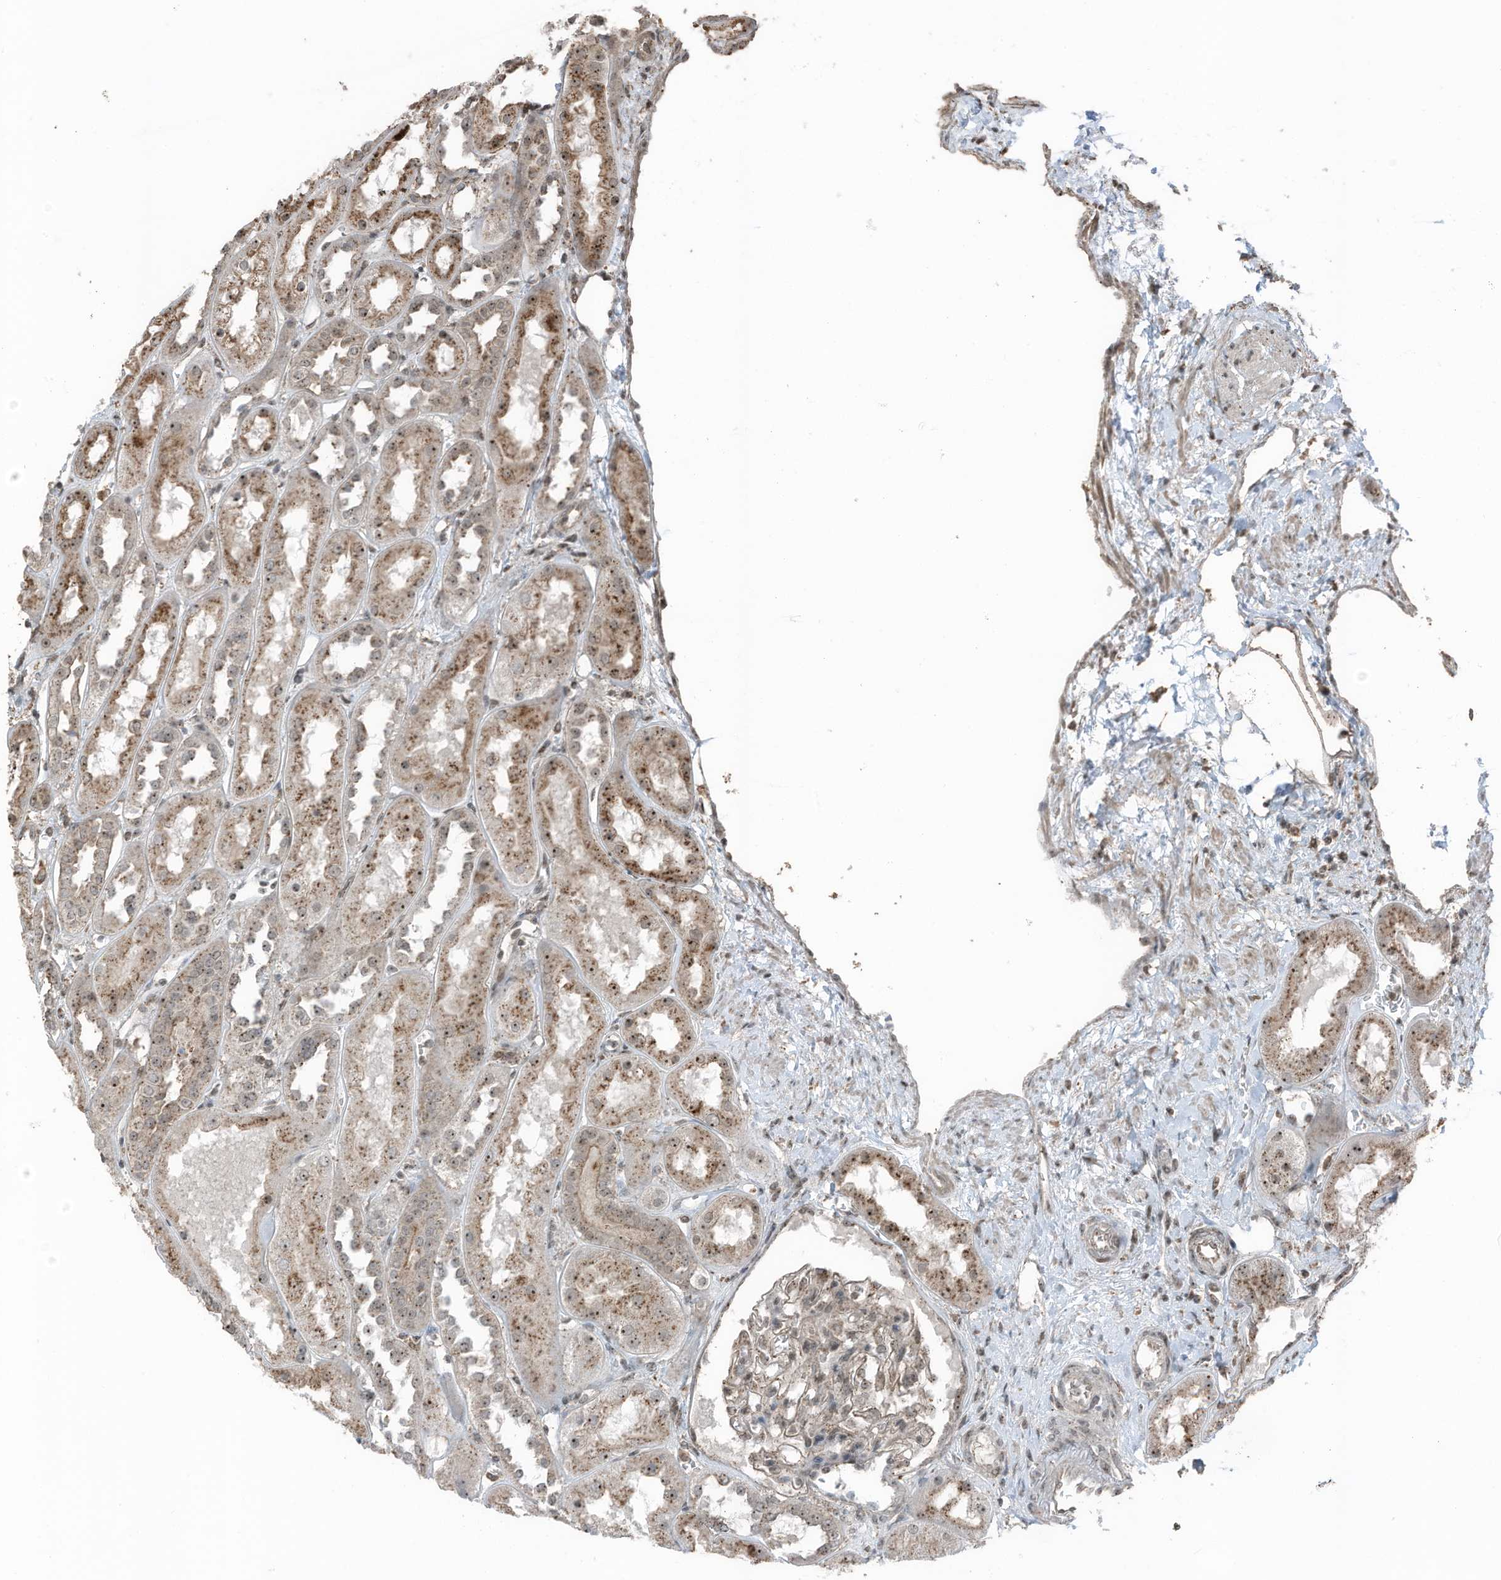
{"staining": {"intensity": "moderate", "quantity": "25%-75%", "location": "cytoplasmic/membranous,nuclear"}, "tissue": "kidney", "cell_type": "Cells in glomeruli", "image_type": "normal", "snomed": [{"axis": "morphology", "description": "Normal tissue, NOS"}, {"axis": "topography", "description": "Kidney"}], "caption": "Moderate cytoplasmic/membranous,nuclear positivity is present in about 25%-75% of cells in glomeruli in benign kidney.", "gene": "UTP3", "patient": {"sex": "male", "age": 70}}